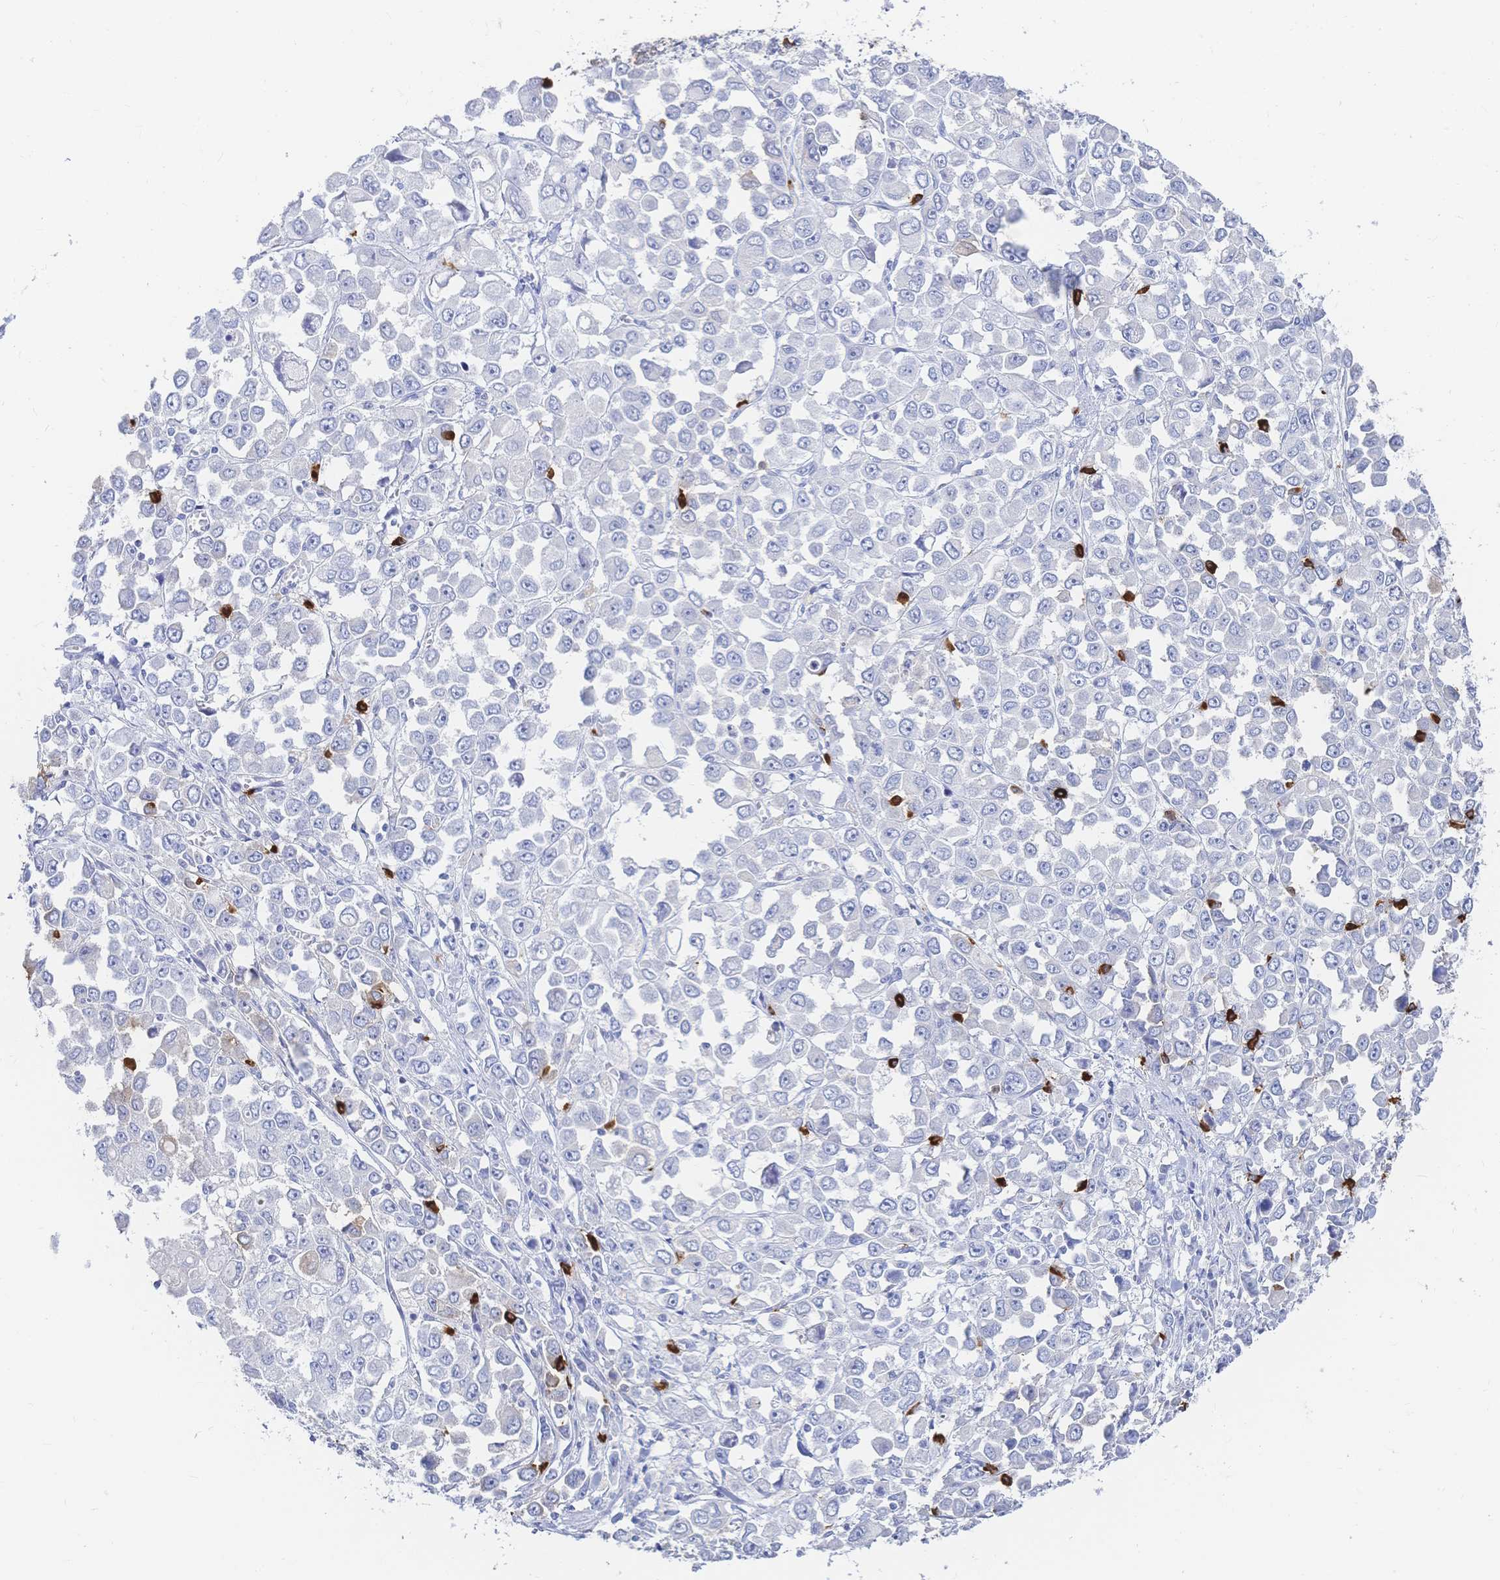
{"staining": {"intensity": "negative", "quantity": "none", "location": "none"}, "tissue": "stomach cancer", "cell_type": "Tumor cells", "image_type": "cancer", "snomed": [{"axis": "morphology", "description": "Adenocarcinoma, NOS"}, {"axis": "topography", "description": "Stomach, upper"}], "caption": "DAB immunohistochemical staining of human stomach adenocarcinoma reveals no significant positivity in tumor cells. (Brightfield microscopy of DAB (3,3'-diaminobenzidine) IHC at high magnification).", "gene": "IL2RB", "patient": {"sex": "male", "age": 70}}